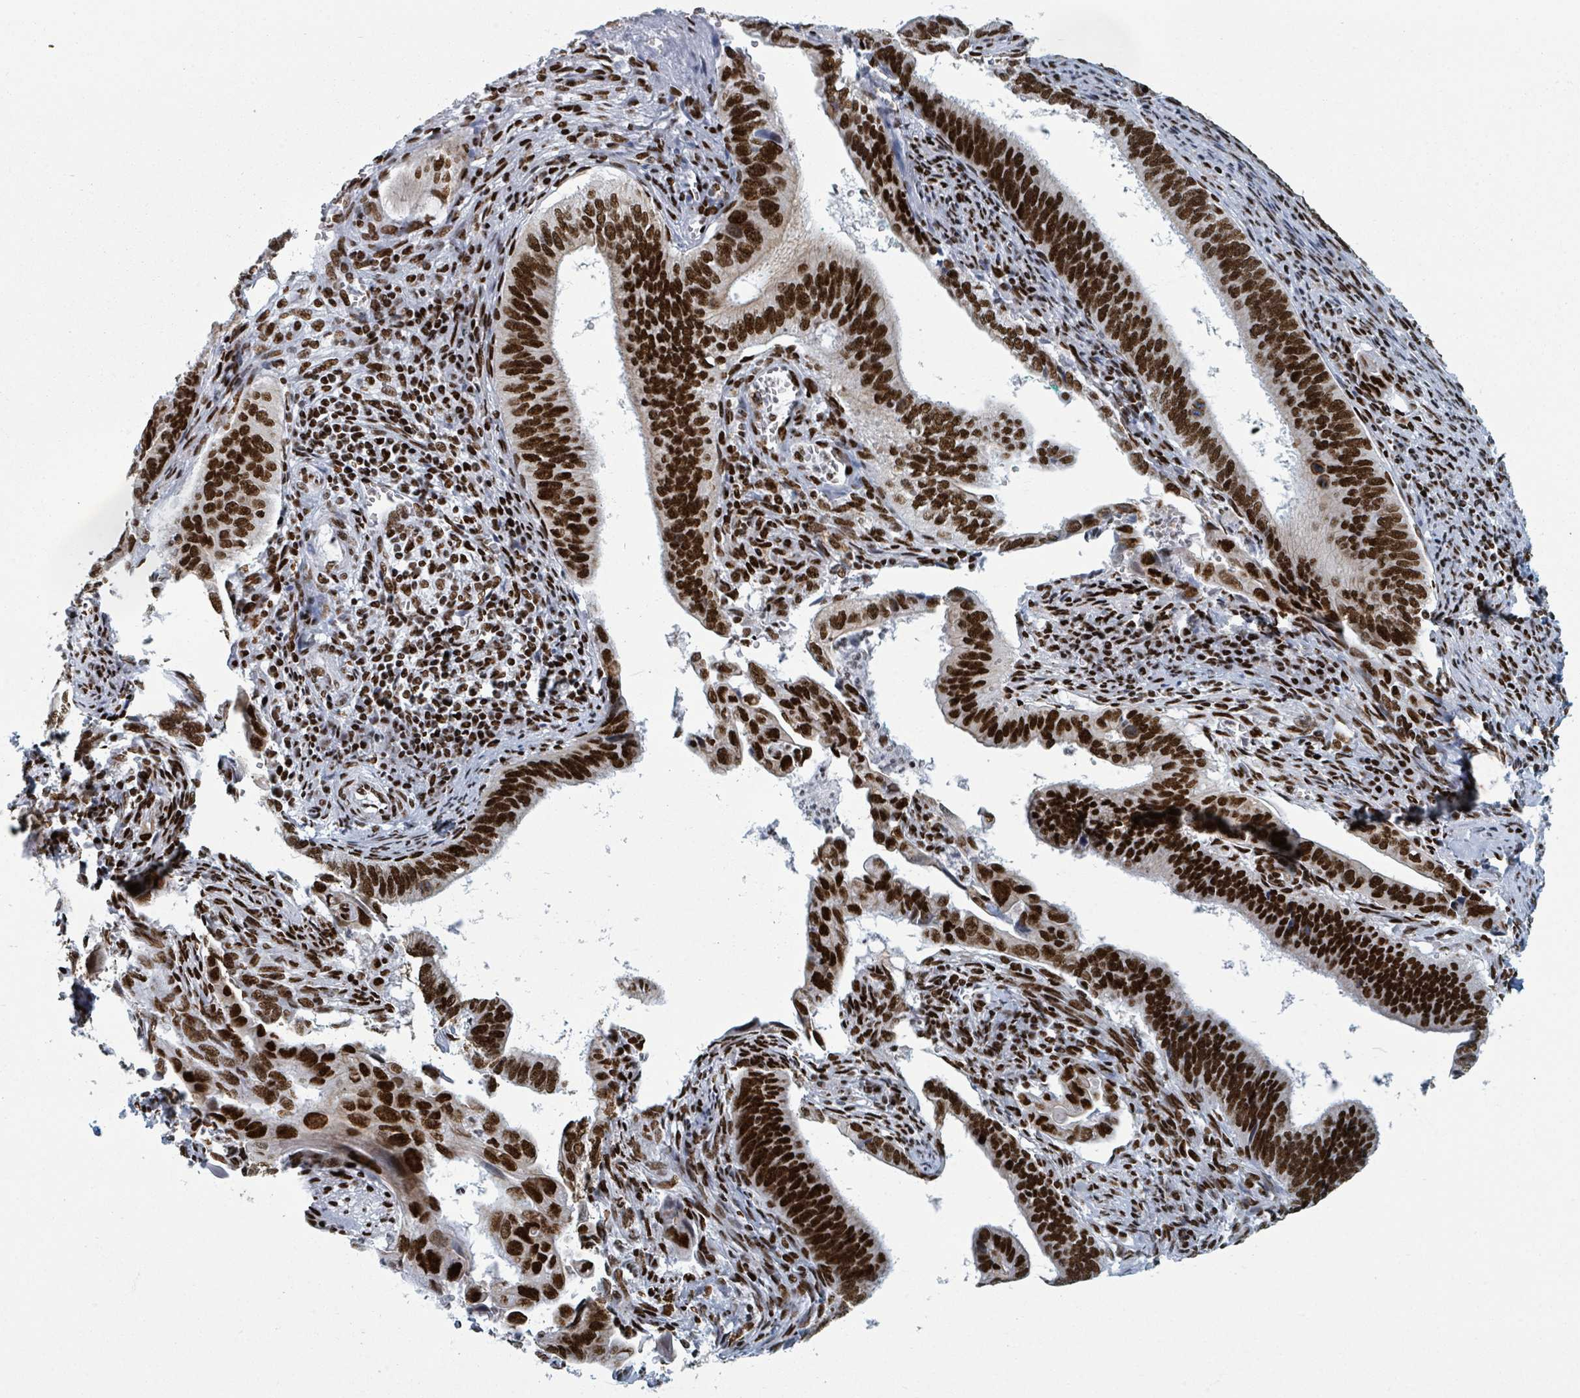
{"staining": {"intensity": "strong", "quantity": ">75%", "location": "nuclear"}, "tissue": "cervical cancer", "cell_type": "Tumor cells", "image_type": "cancer", "snomed": [{"axis": "morphology", "description": "Adenocarcinoma, NOS"}, {"axis": "topography", "description": "Cervix"}], "caption": "Human cervical cancer (adenocarcinoma) stained for a protein (brown) exhibits strong nuclear positive staining in approximately >75% of tumor cells.", "gene": "DHX16", "patient": {"sex": "female", "age": 42}}